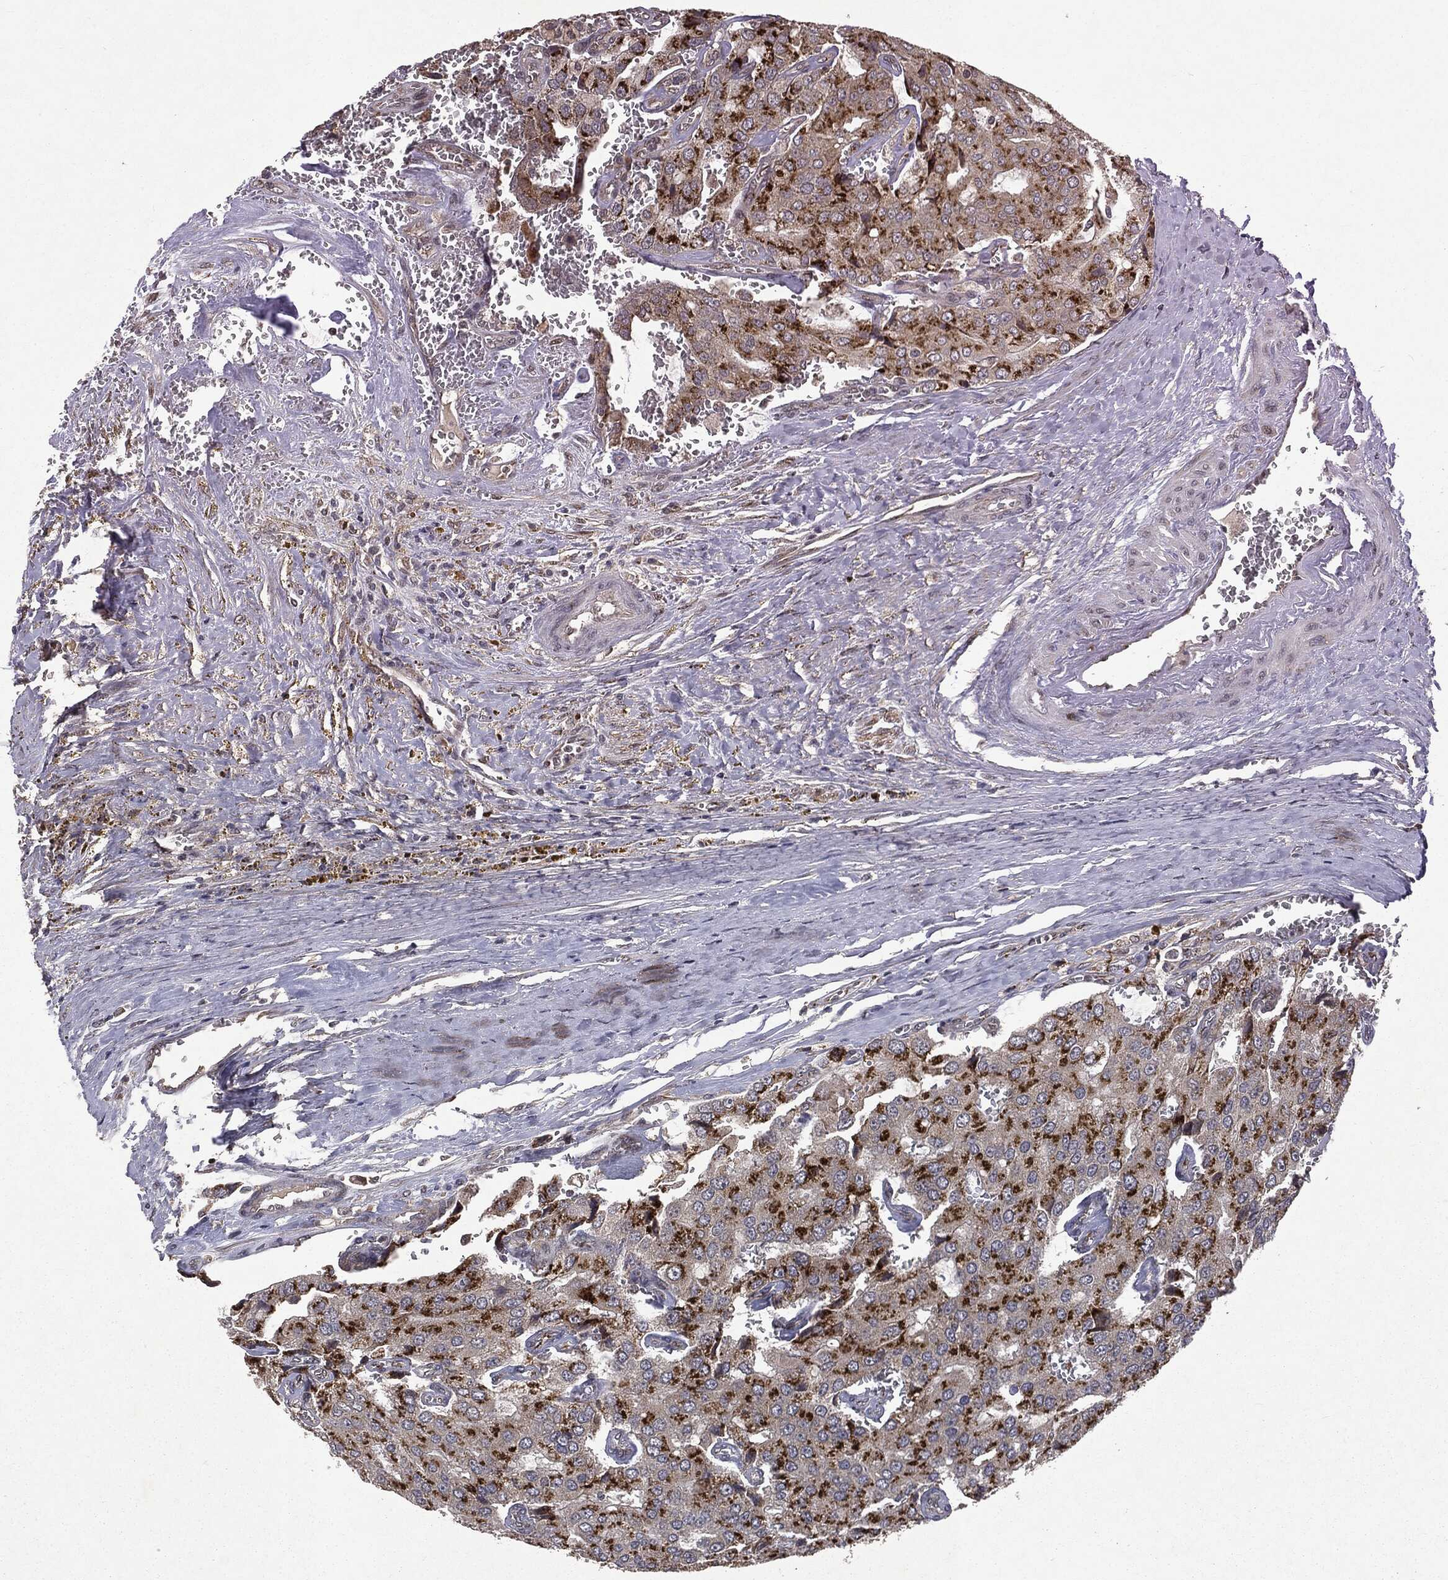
{"staining": {"intensity": "strong", "quantity": ">75%", "location": "cytoplasmic/membranous"}, "tissue": "prostate cancer", "cell_type": "Tumor cells", "image_type": "cancer", "snomed": [{"axis": "morphology", "description": "Adenocarcinoma, NOS"}, {"axis": "topography", "description": "Prostate and seminal vesicle, NOS"}, {"axis": "topography", "description": "Prostate"}], "caption": "Protein expression analysis of adenocarcinoma (prostate) exhibits strong cytoplasmic/membranous staining in about >75% of tumor cells.", "gene": "PLPPR2", "patient": {"sex": "male", "age": 67}}